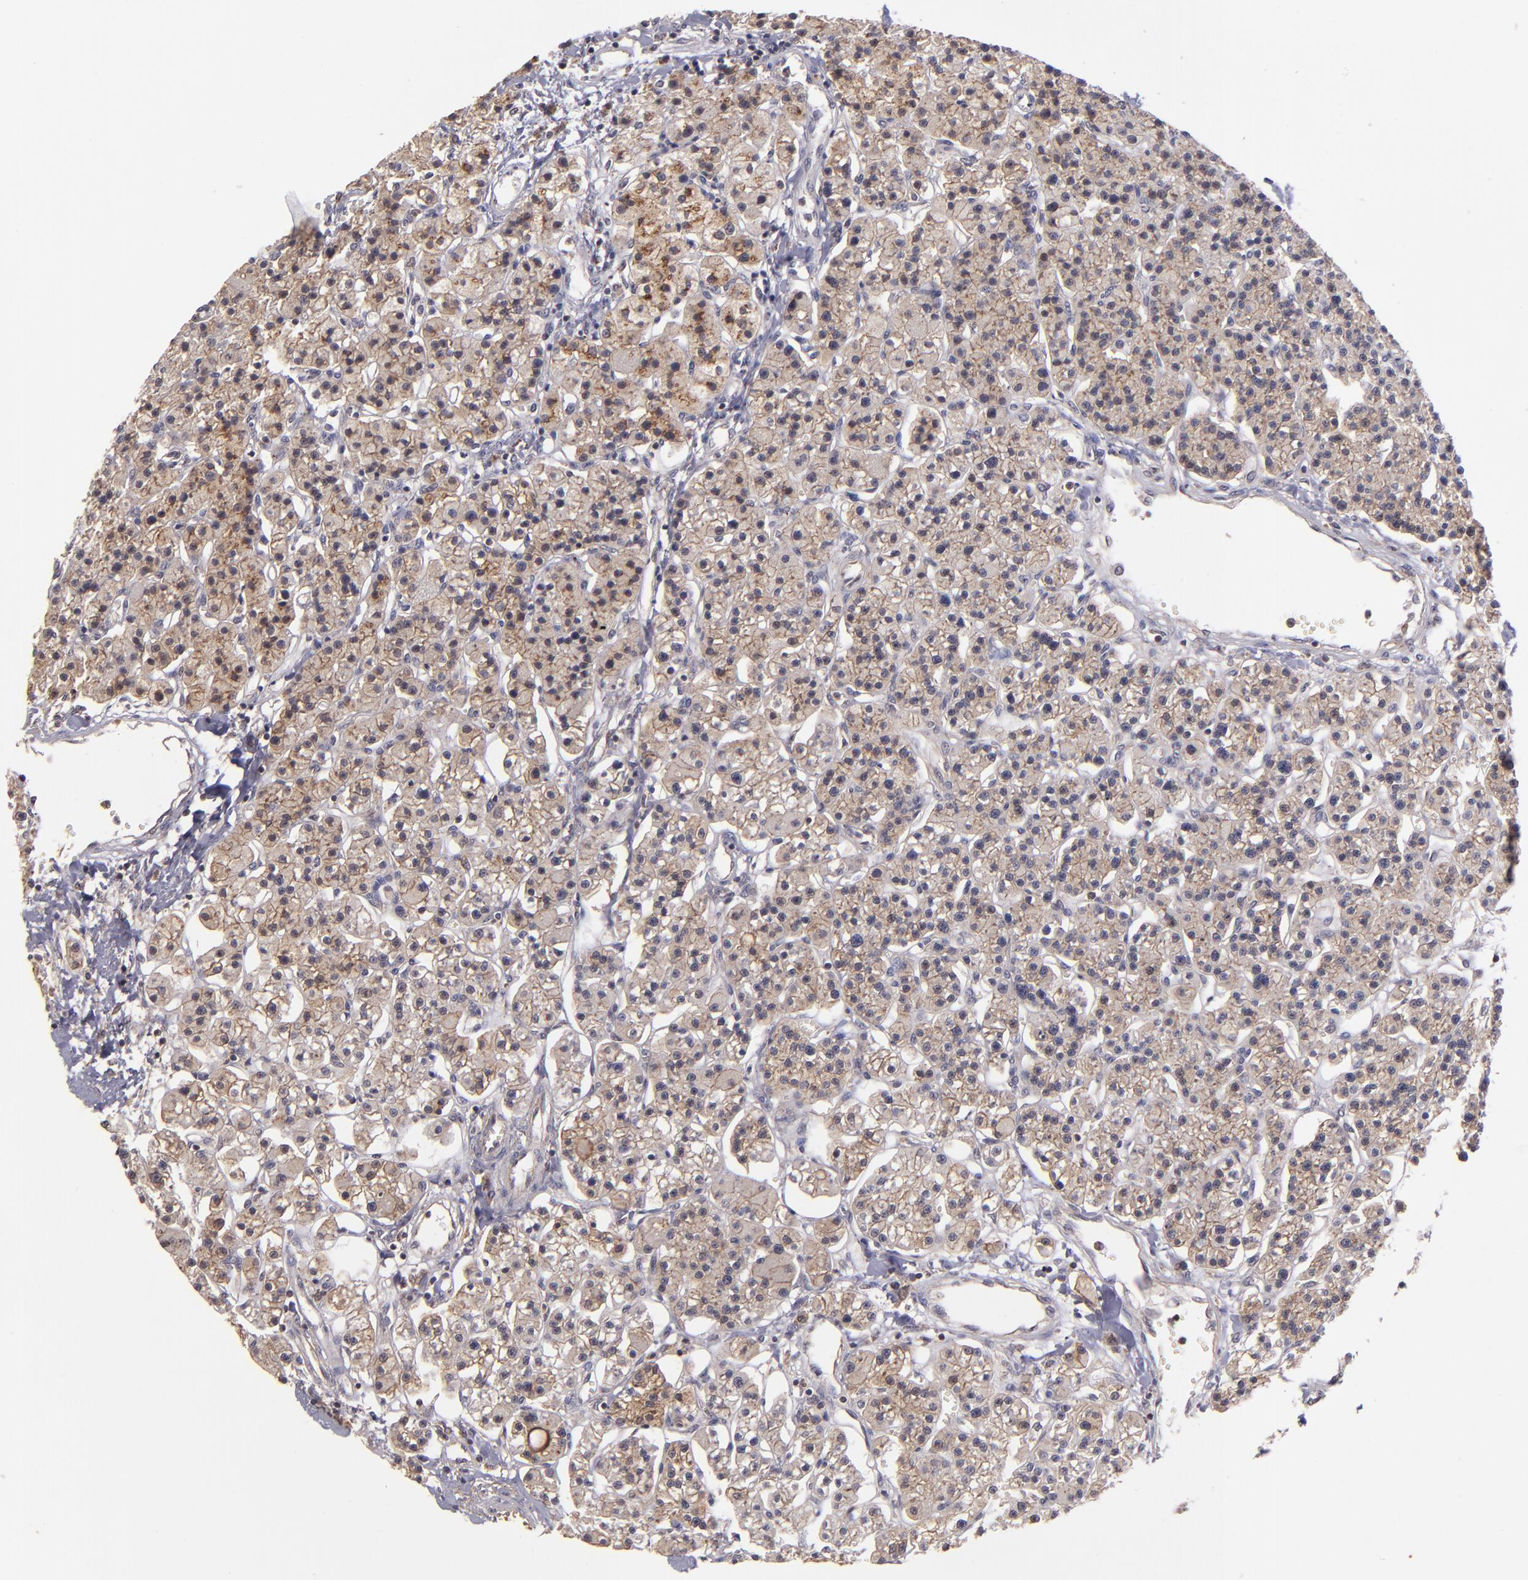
{"staining": {"intensity": "moderate", "quantity": ">75%", "location": "cytoplasmic/membranous"}, "tissue": "parathyroid gland", "cell_type": "Glandular cells", "image_type": "normal", "snomed": [{"axis": "morphology", "description": "Normal tissue, NOS"}, {"axis": "topography", "description": "Parathyroid gland"}], "caption": "Unremarkable parathyroid gland was stained to show a protein in brown. There is medium levels of moderate cytoplasmic/membranous expression in approximately >75% of glandular cells.", "gene": "ZFYVE1", "patient": {"sex": "female", "age": 58}}